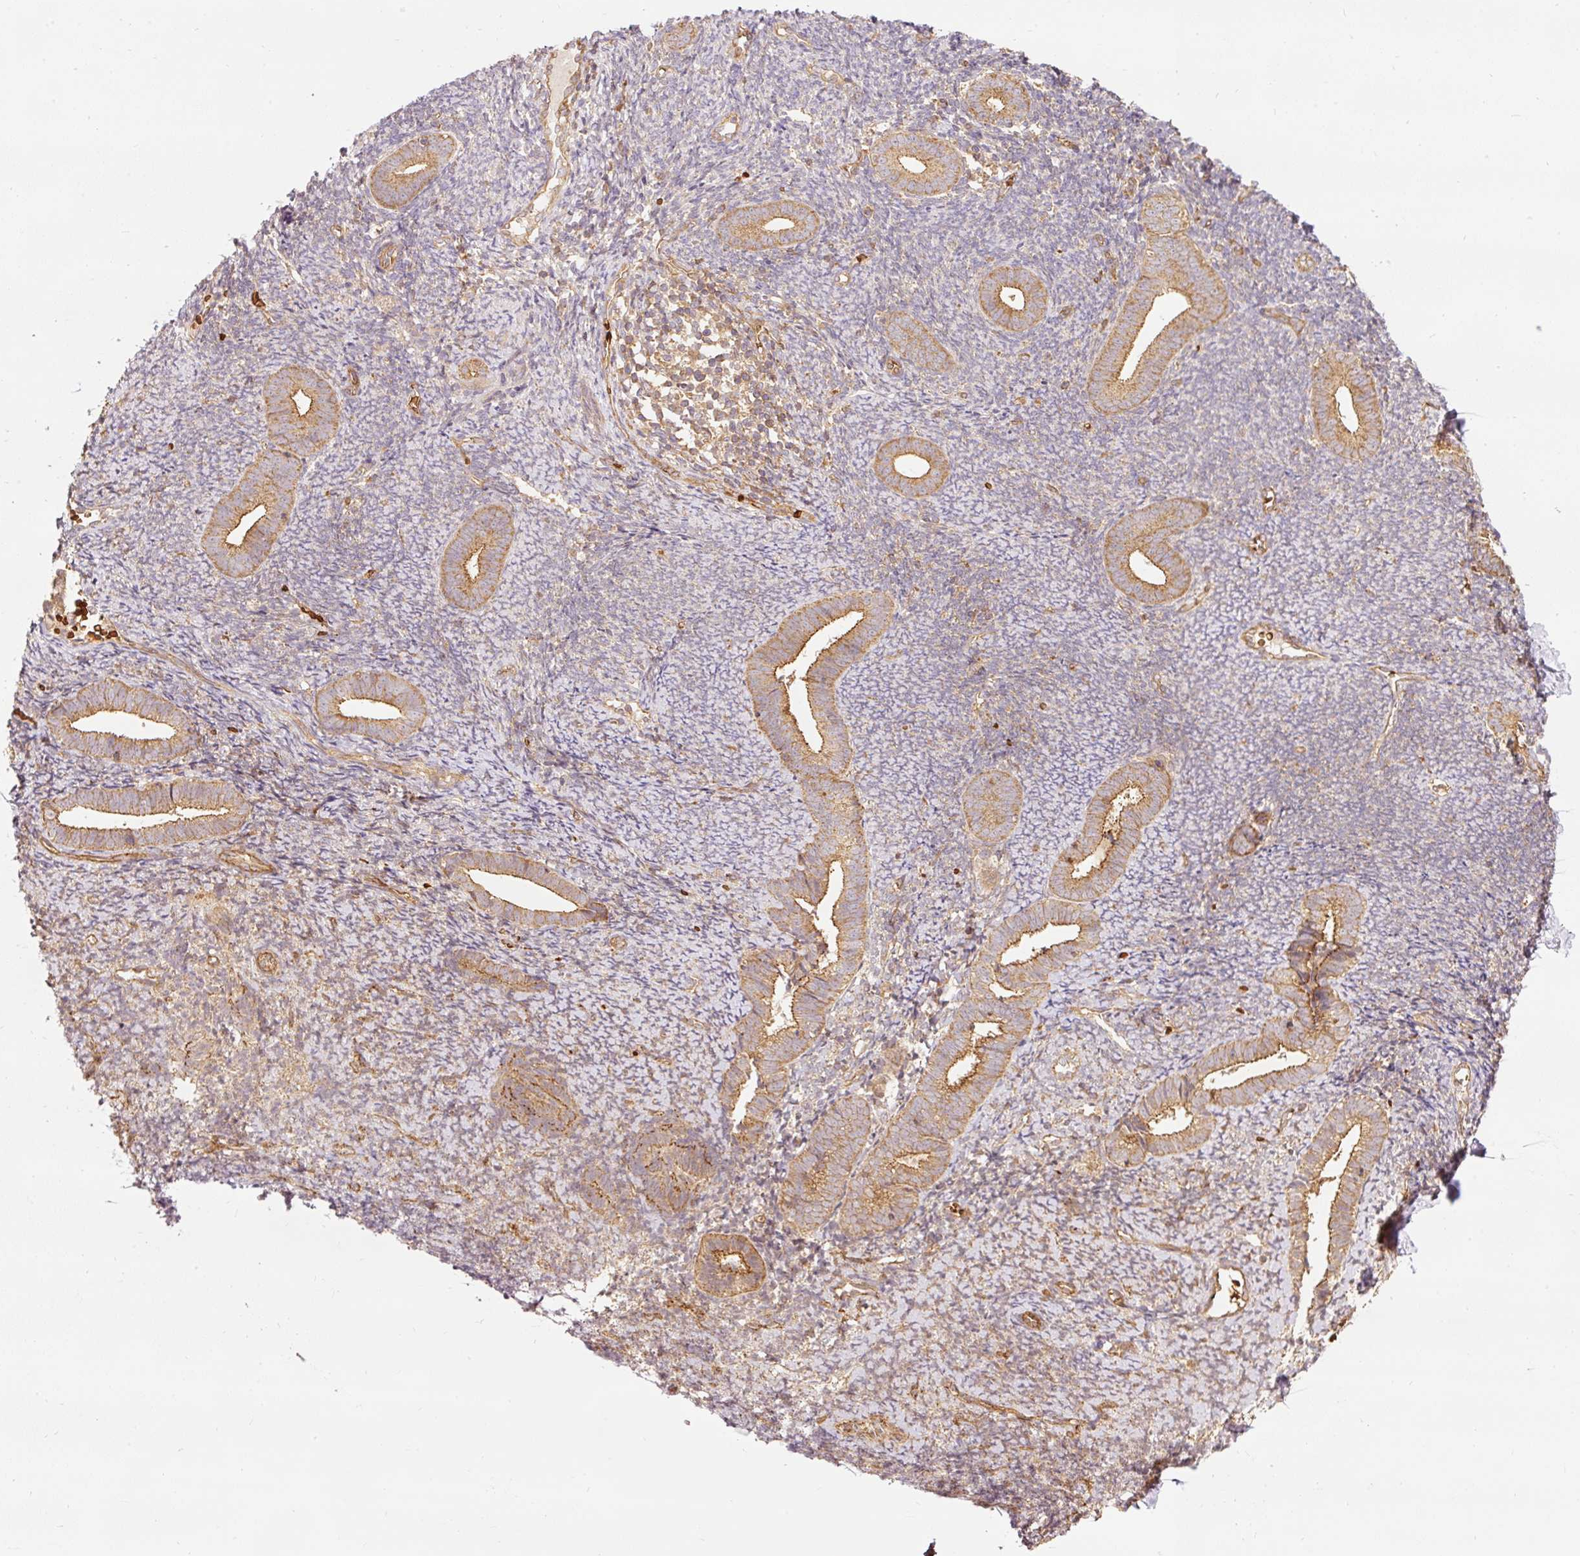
{"staining": {"intensity": "moderate", "quantity": "25%-75%", "location": "cytoplasmic/membranous"}, "tissue": "endometrium", "cell_type": "Cells in endometrial stroma", "image_type": "normal", "snomed": [{"axis": "morphology", "description": "Normal tissue, NOS"}, {"axis": "topography", "description": "Endometrium"}], "caption": "Immunohistochemical staining of unremarkable human endometrium displays moderate cytoplasmic/membranous protein expression in about 25%-75% of cells in endometrial stroma. Using DAB (brown) and hematoxylin (blue) stains, captured at high magnification using brightfield microscopy.", "gene": "ADCY4", "patient": {"sex": "female", "age": 39}}